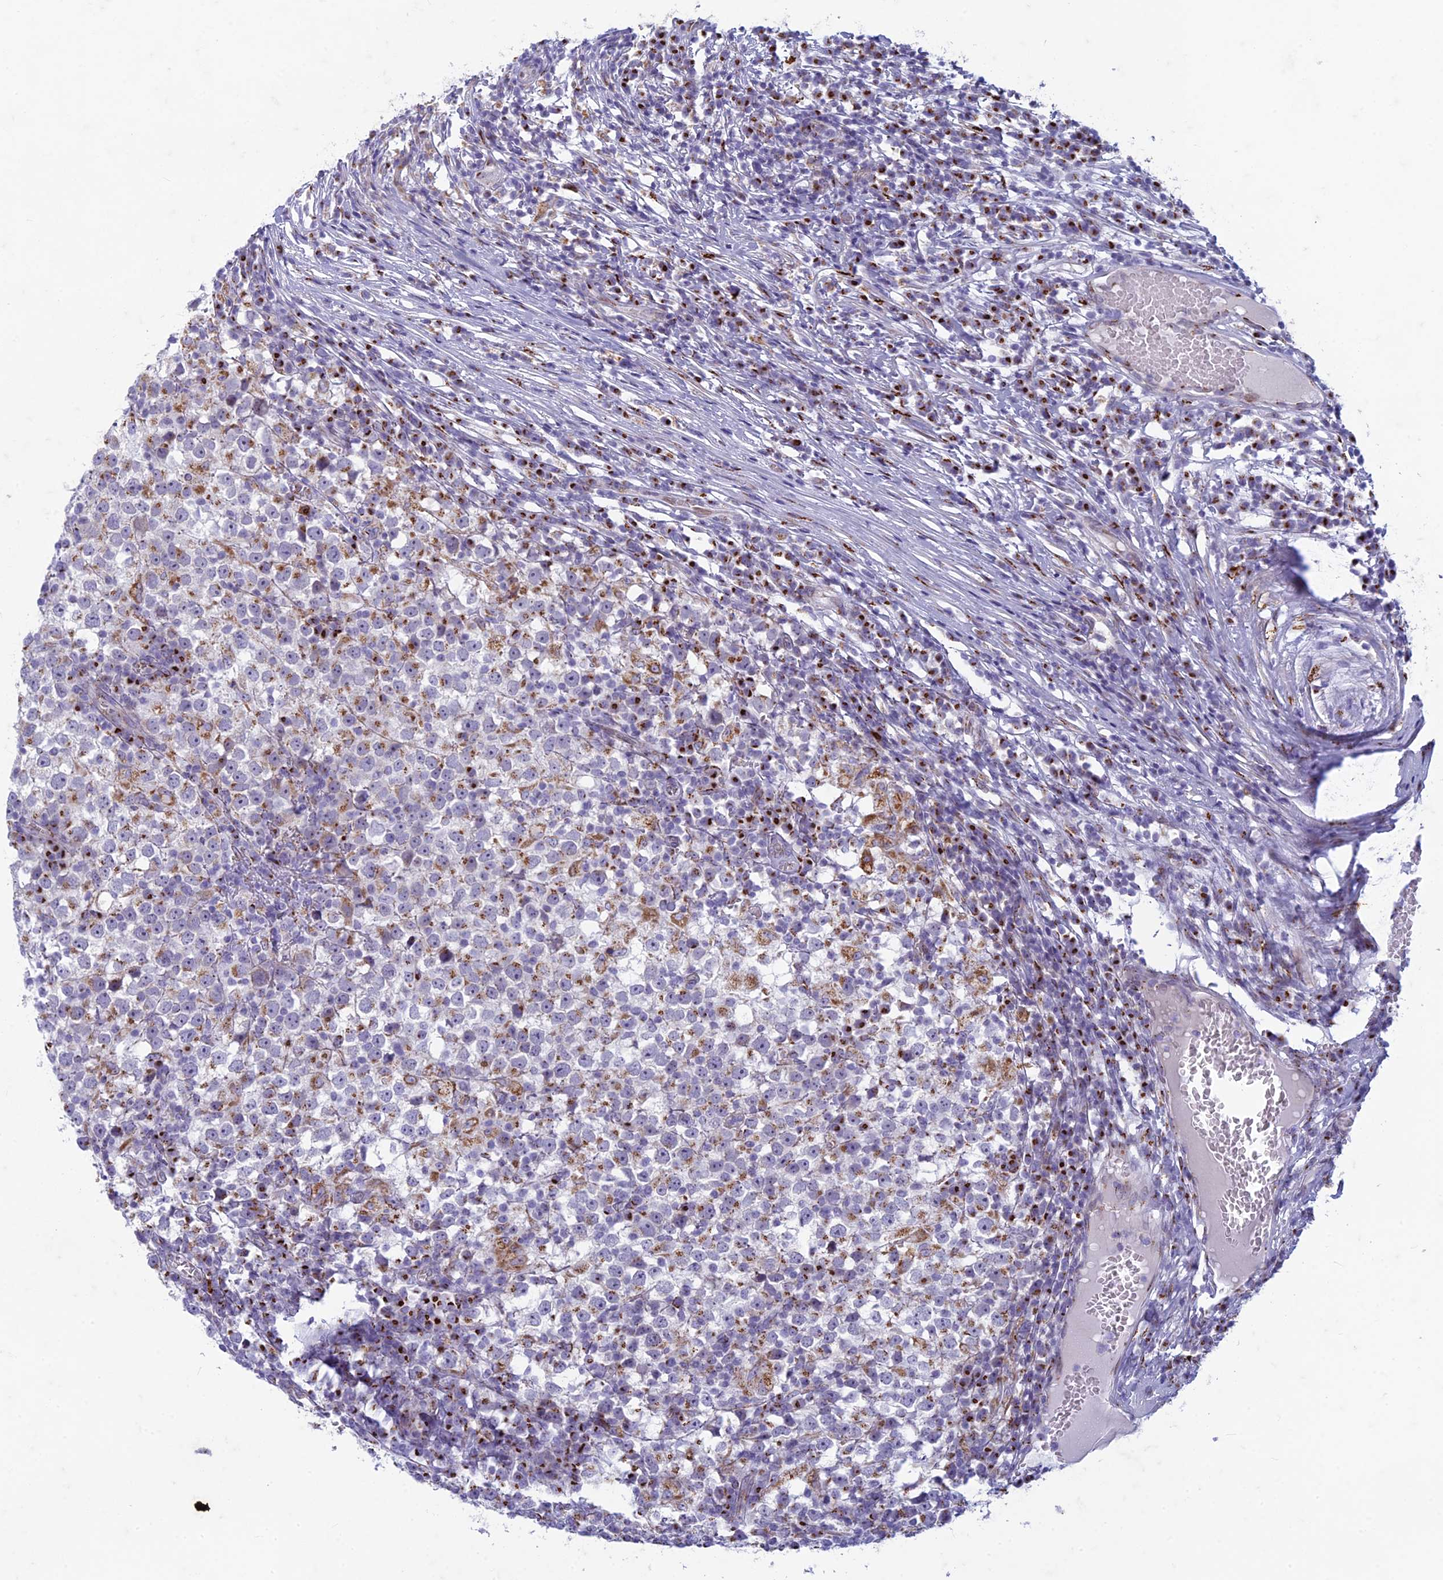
{"staining": {"intensity": "strong", "quantity": "<25%", "location": "cytoplasmic/membranous"}, "tissue": "testis cancer", "cell_type": "Tumor cells", "image_type": "cancer", "snomed": [{"axis": "morphology", "description": "Seminoma, NOS"}, {"axis": "topography", "description": "Testis"}], "caption": "Protein expression by IHC demonstrates strong cytoplasmic/membranous positivity in about <25% of tumor cells in seminoma (testis).", "gene": "FAM3C", "patient": {"sex": "male", "age": 65}}